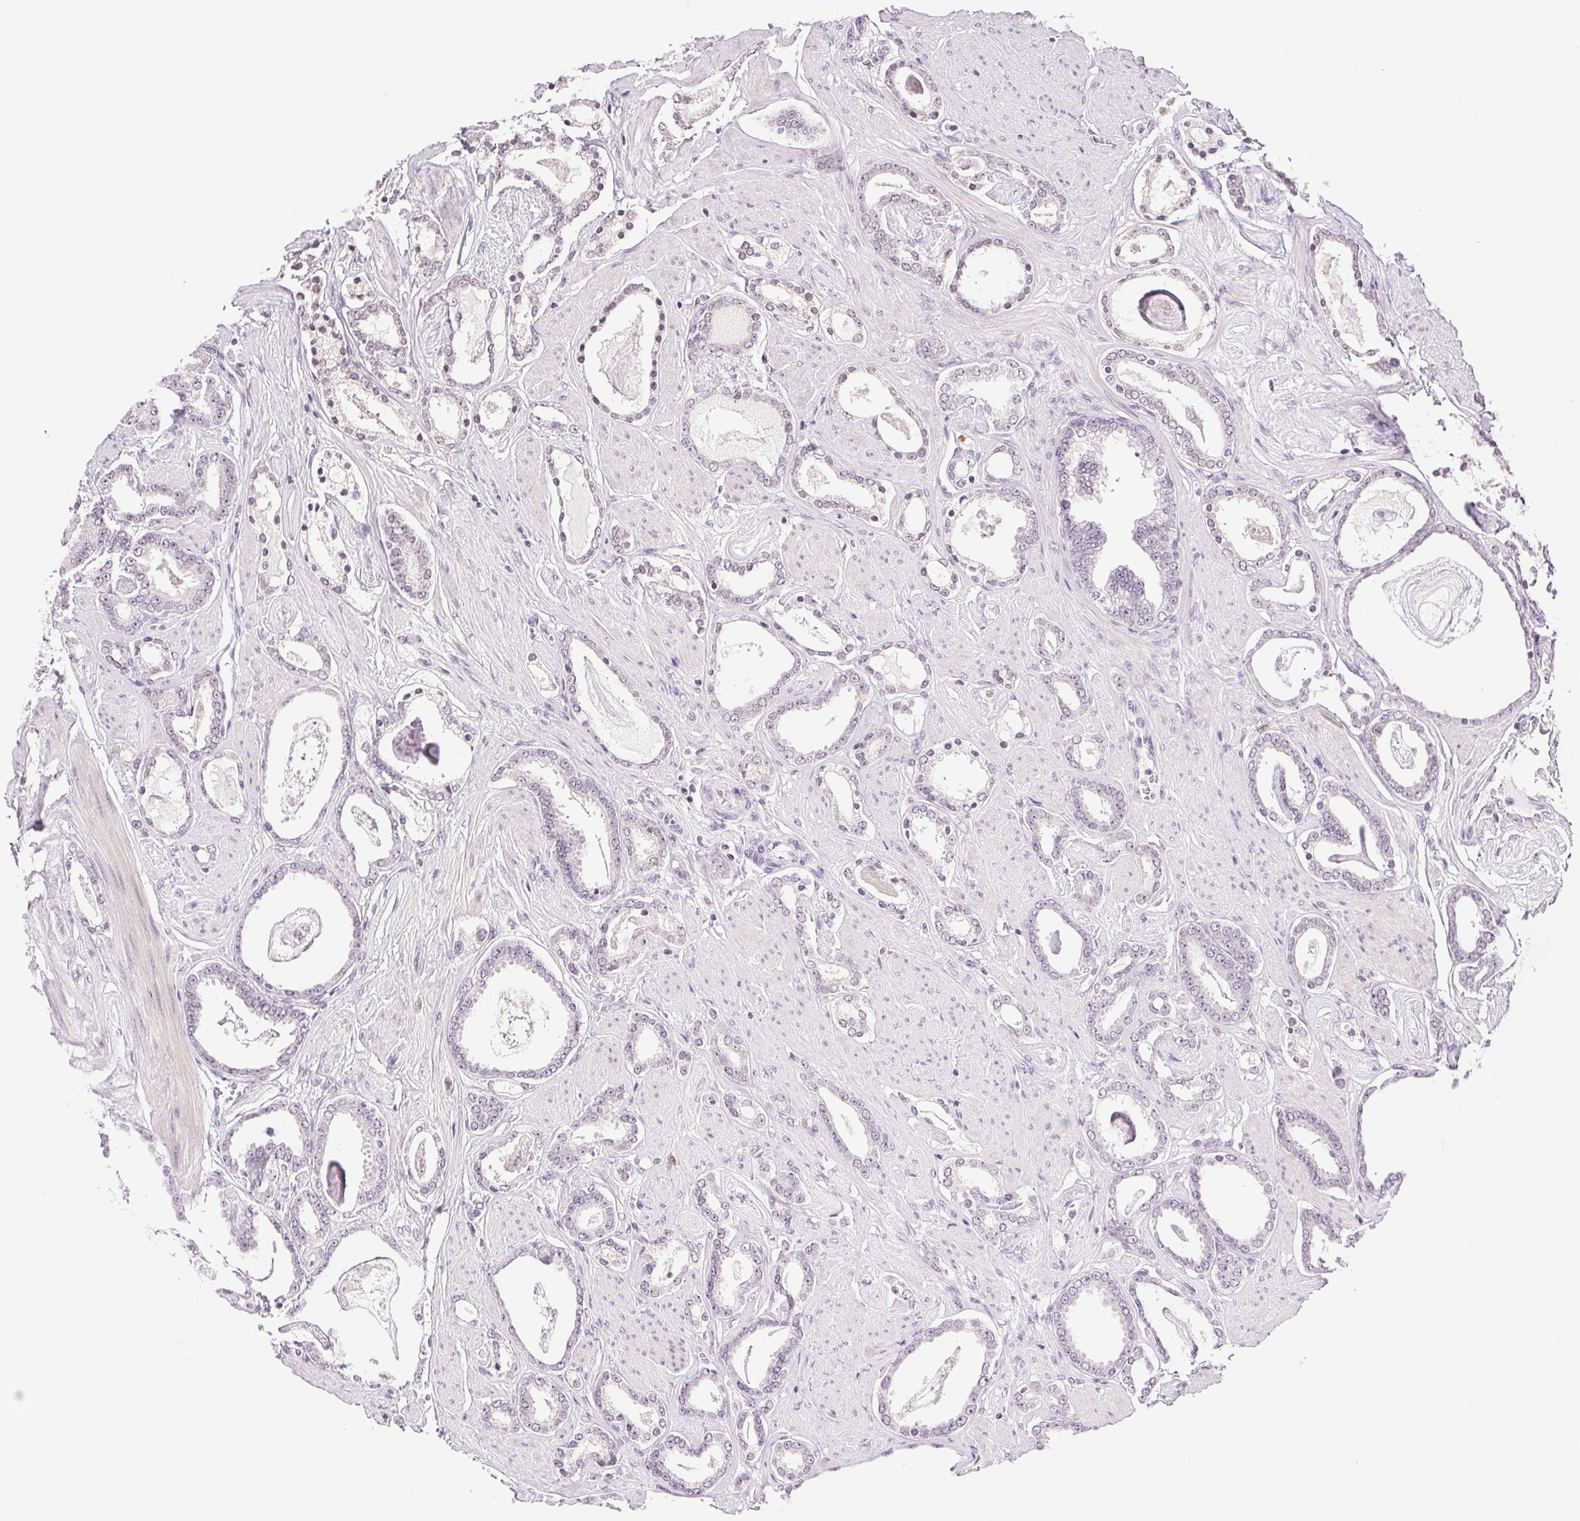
{"staining": {"intensity": "negative", "quantity": "none", "location": "none"}, "tissue": "prostate cancer", "cell_type": "Tumor cells", "image_type": "cancer", "snomed": [{"axis": "morphology", "description": "Adenocarcinoma, High grade"}, {"axis": "topography", "description": "Prostate"}], "caption": "Immunohistochemical staining of human prostate high-grade adenocarcinoma reveals no significant staining in tumor cells. Nuclei are stained in blue.", "gene": "TNNT3", "patient": {"sex": "male", "age": 63}}